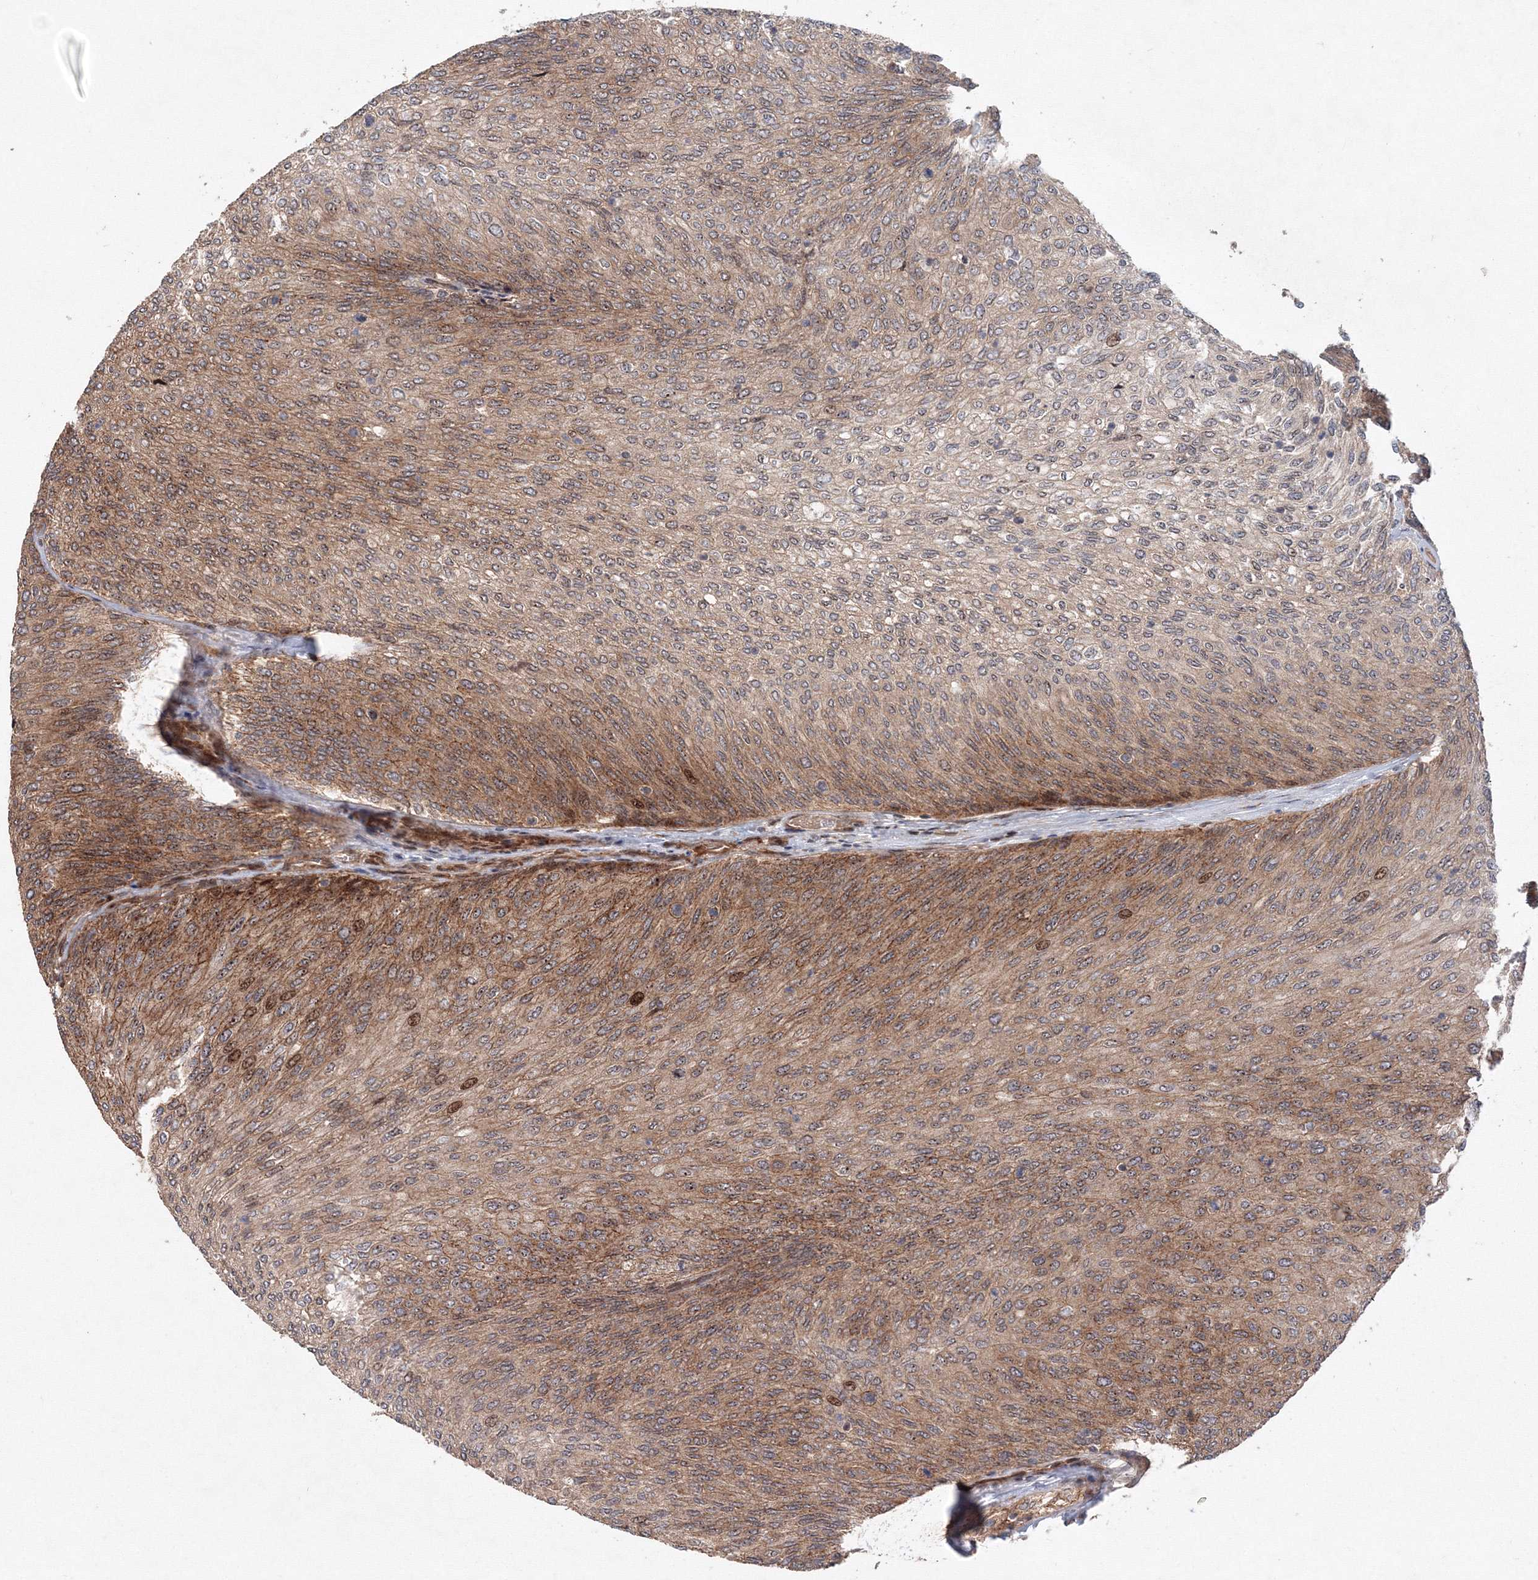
{"staining": {"intensity": "moderate", "quantity": "25%-75%", "location": "cytoplasmic/membranous,nuclear"}, "tissue": "urothelial cancer", "cell_type": "Tumor cells", "image_type": "cancer", "snomed": [{"axis": "morphology", "description": "Urothelial carcinoma, Low grade"}, {"axis": "topography", "description": "Urinary bladder"}], "caption": "DAB immunohistochemical staining of urothelial carcinoma (low-grade) shows moderate cytoplasmic/membranous and nuclear protein expression in approximately 25%-75% of tumor cells.", "gene": "ANKAR", "patient": {"sex": "female", "age": 79}}